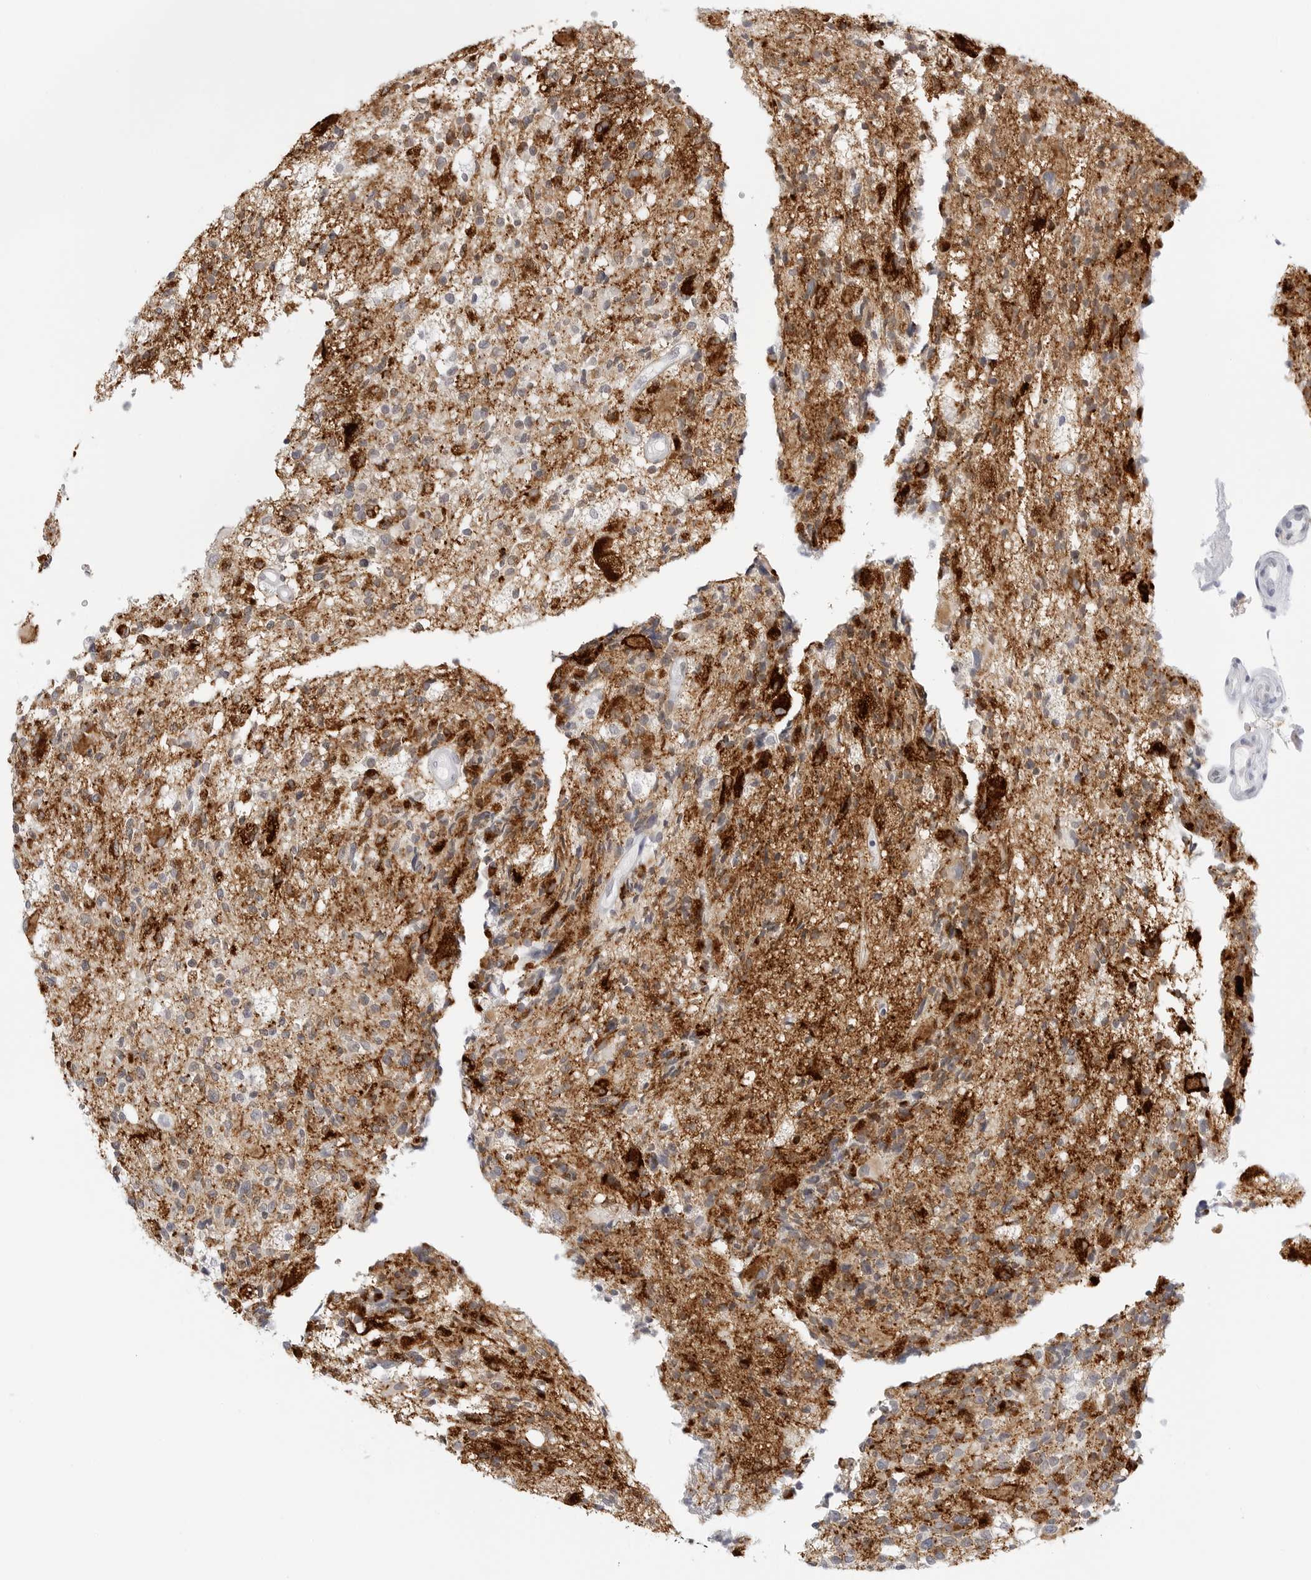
{"staining": {"intensity": "strong", "quantity": "<25%", "location": "cytoplasmic/membranous"}, "tissue": "glioma", "cell_type": "Tumor cells", "image_type": "cancer", "snomed": [{"axis": "morphology", "description": "Glioma, malignant, High grade"}, {"axis": "morphology", "description": "Glioblastoma, NOS"}, {"axis": "topography", "description": "Brain"}], "caption": "A brown stain highlights strong cytoplasmic/membranous positivity of a protein in human glioma tumor cells. (IHC, brightfield microscopy, high magnification).", "gene": "HSPB7", "patient": {"sex": "male", "age": 60}}